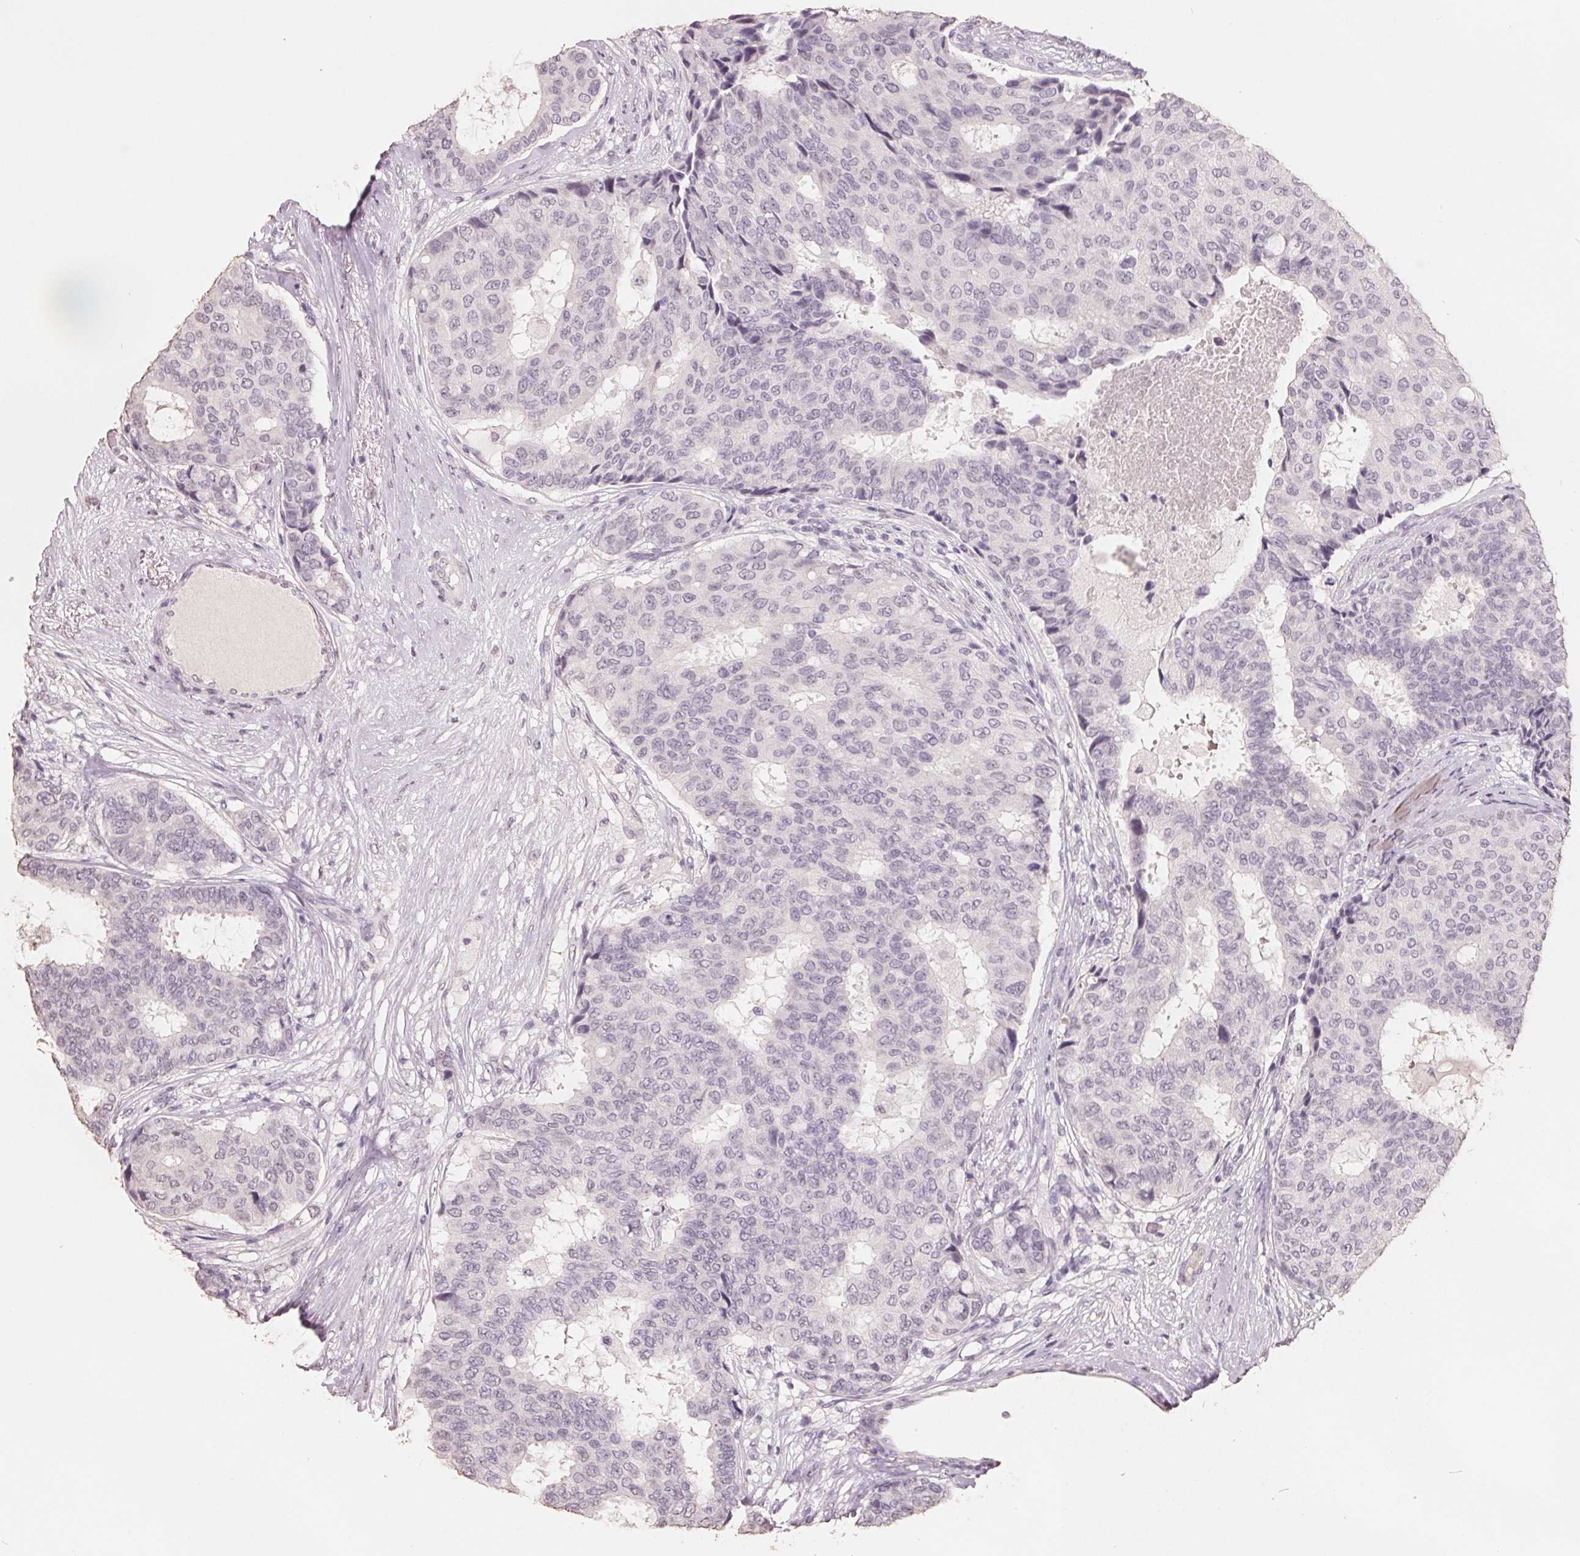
{"staining": {"intensity": "negative", "quantity": "none", "location": "none"}, "tissue": "breast cancer", "cell_type": "Tumor cells", "image_type": "cancer", "snomed": [{"axis": "morphology", "description": "Duct carcinoma"}, {"axis": "topography", "description": "Breast"}], "caption": "Breast intraductal carcinoma was stained to show a protein in brown. There is no significant staining in tumor cells.", "gene": "FTCD", "patient": {"sex": "female", "age": 75}}